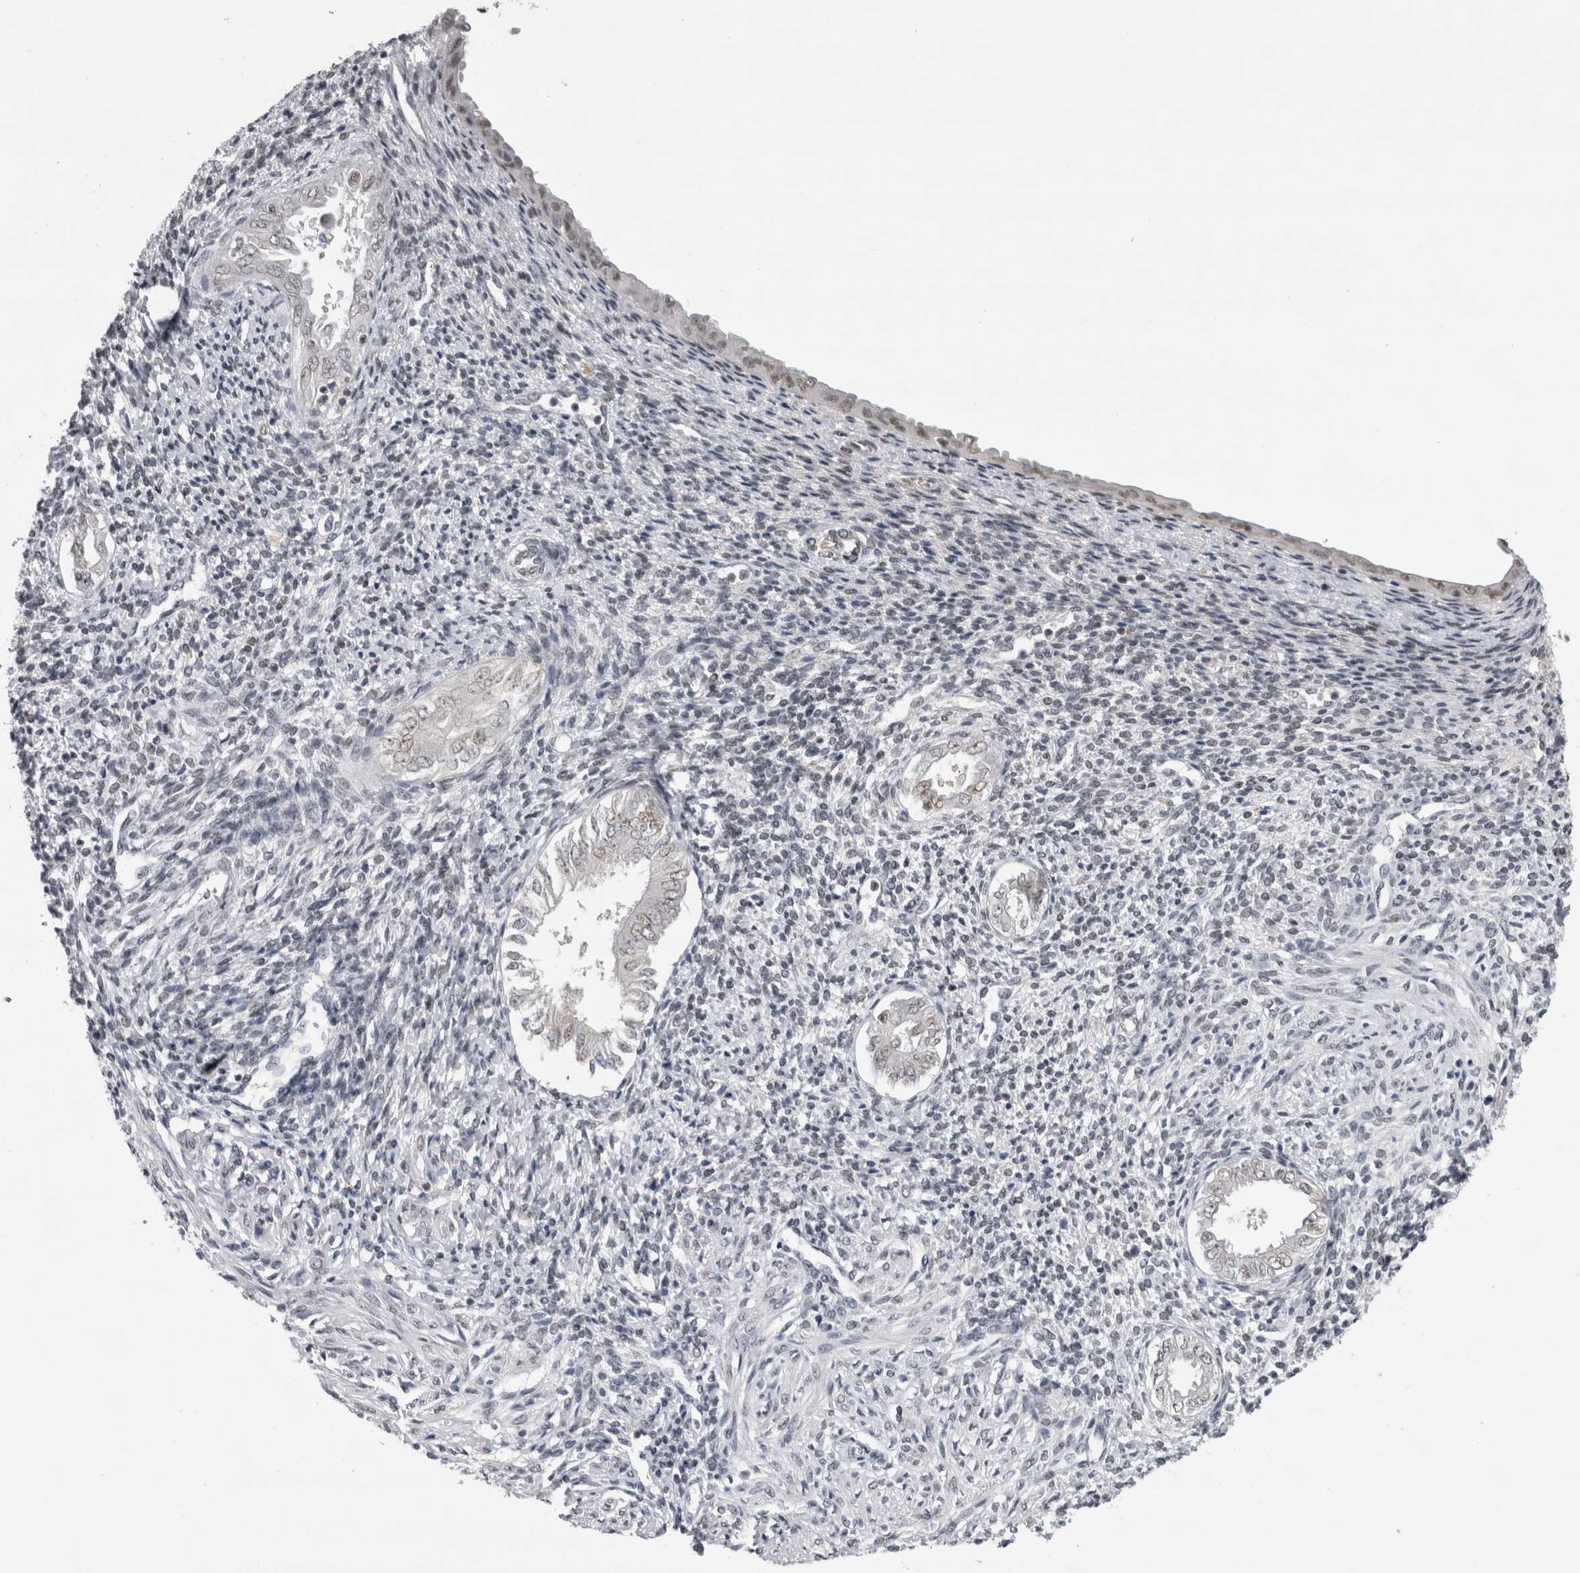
{"staining": {"intensity": "negative", "quantity": "none", "location": "none"}, "tissue": "endometrium", "cell_type": "Cells in endometrial stroma", "image_type": "normal", "snomed": [{"axis": "morphology", "description": "Normal tissue, NOS"}, {"axis": "topography", "description": "Endometrium"}], "caption": "A high-resolution histopathology image shows IHC staining of unremarkable endometrium, which displays no significant staining in cells in endometrial stroma. (Brightfield microscopy of DAB immunohistochemistry at high magnification).", "gene": "PSMB2", "patient": {"sex": "female", "age": 66}}